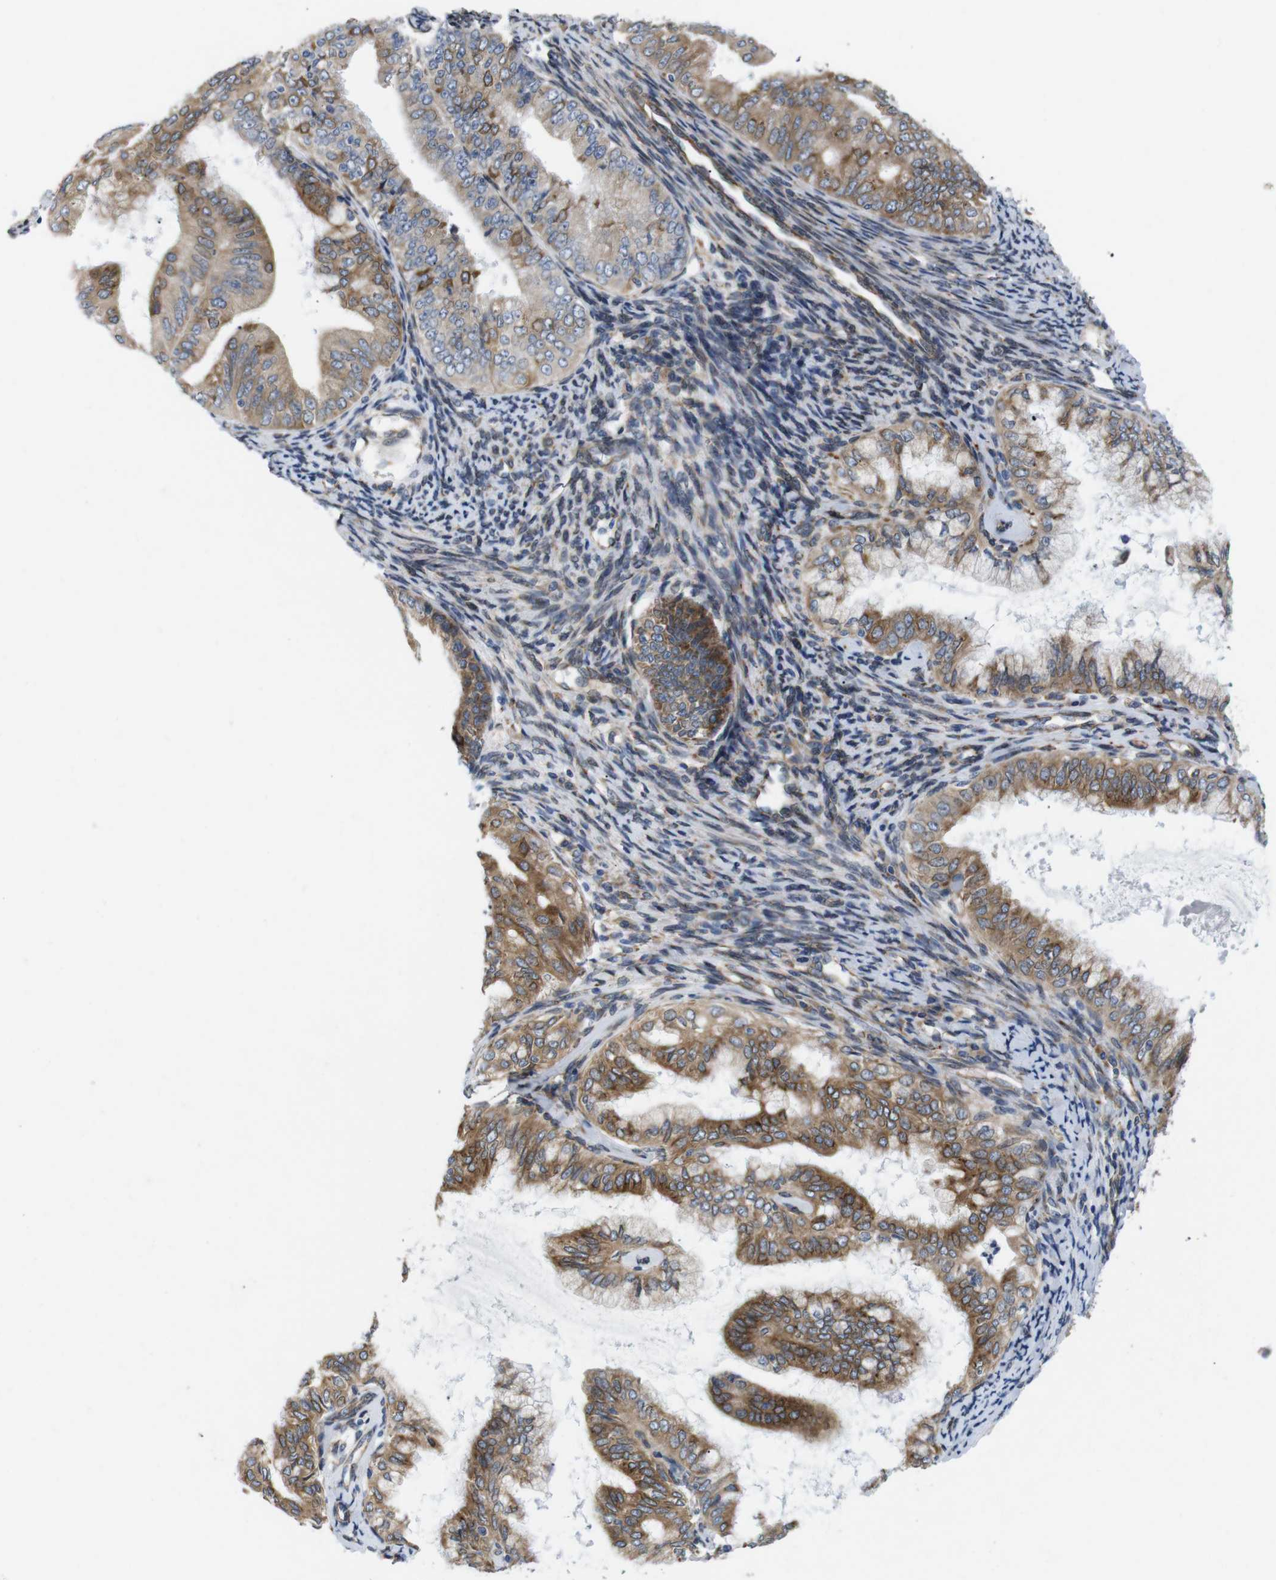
{"staining": {"intensity": "moderate", "quantity": "25%-75%", "location": "cytoplasmic/membranous"}, "tissue": "endometrial cancer", "cell_type": "Tumor cells", "image_type": "cancer", "snomed": [{"axis": "morphology", "description": "Adenocarcinoma, NOS"}, {"axis": "topography", "description": "Endometrium"}], "caption": "This histopathology image shows immunohistochemistry (IHC) staining of human endometrial adenocarcinoma, with medium moderate cytoplasmic/membranous positivity in about 25%-75% of tumor cells.", "gene": "HACD3", "patient": {"sex": "female", "age": 63}}